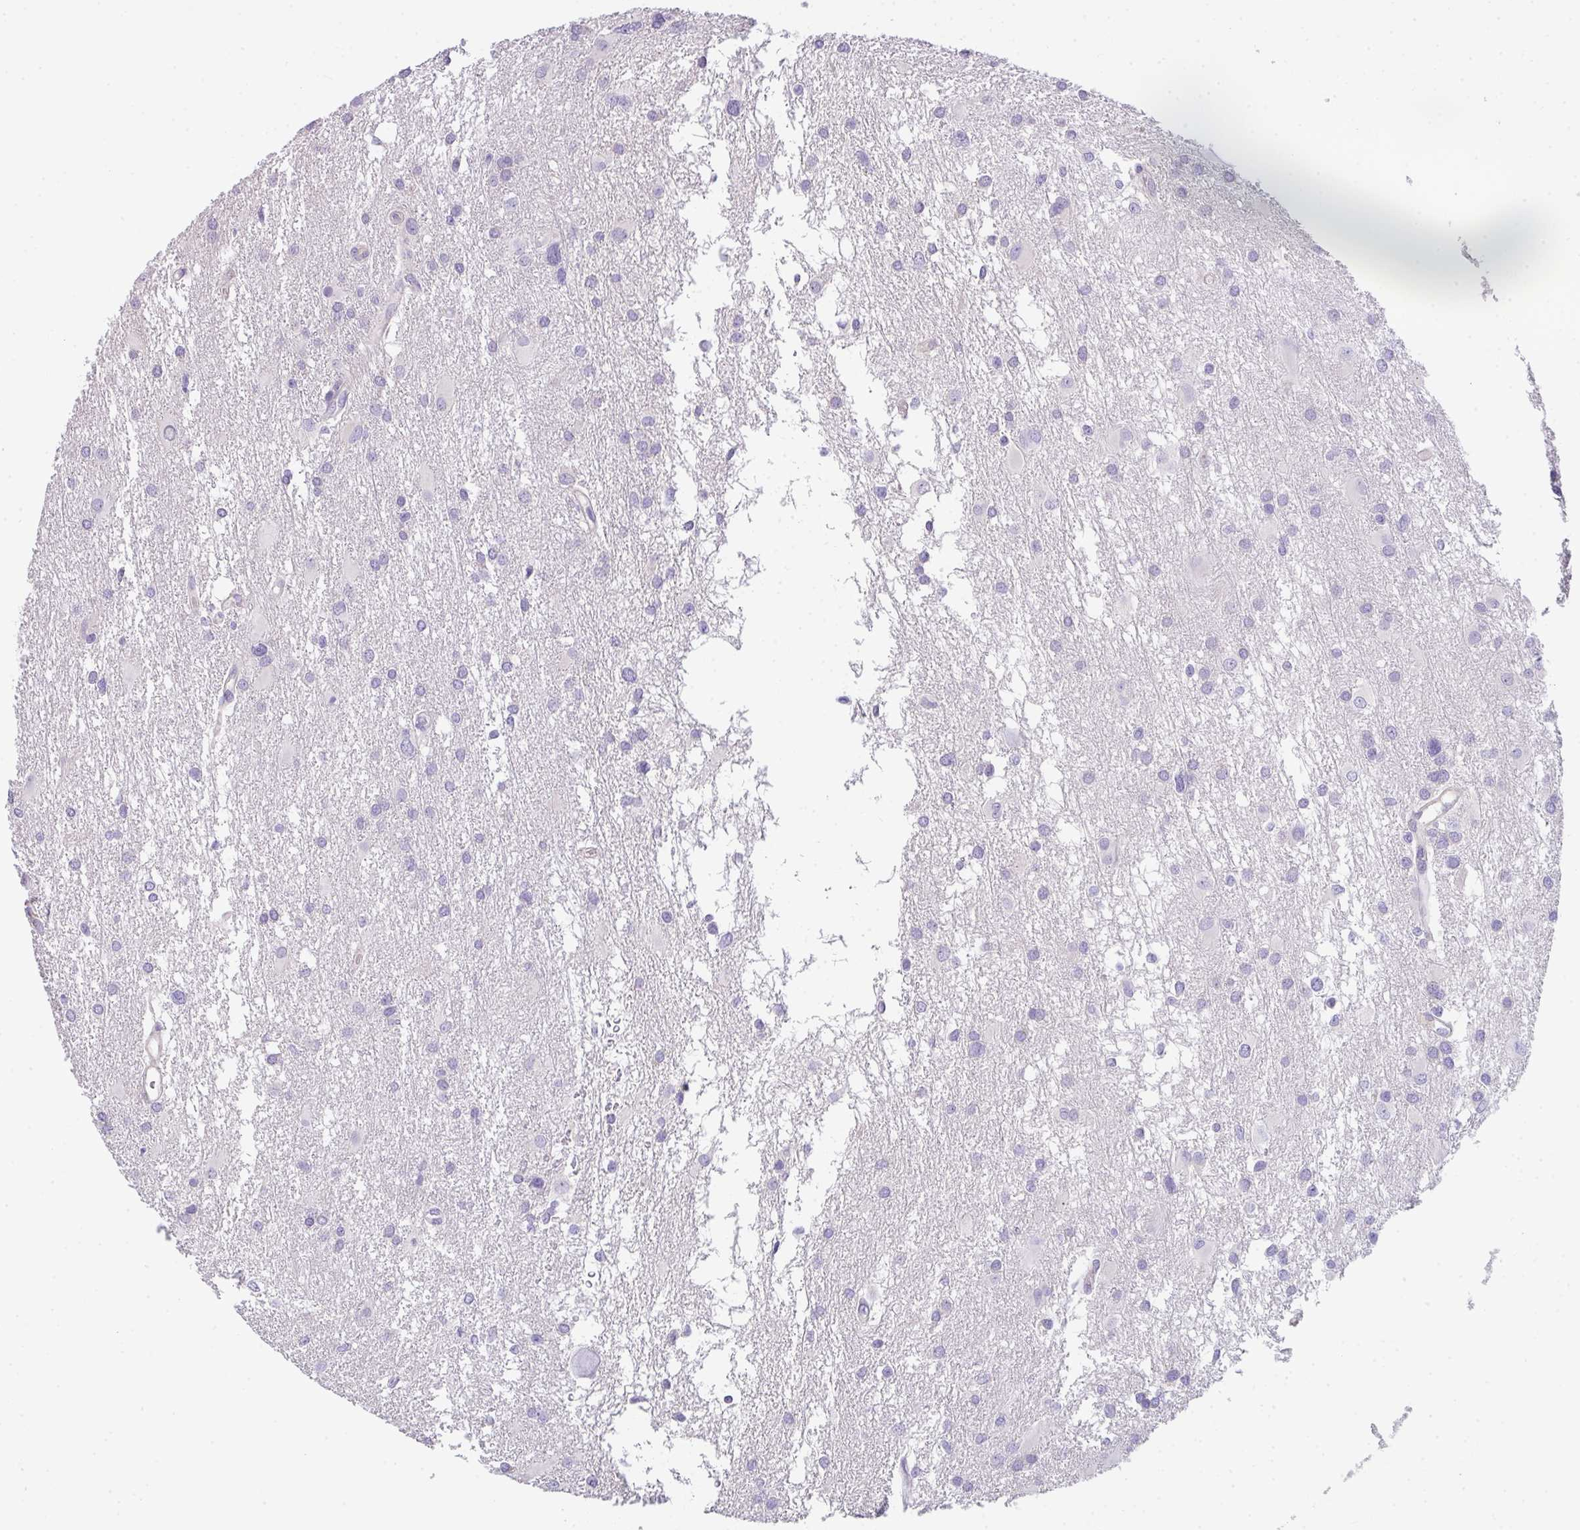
{"staining": {"intensity": "negative", "quantity": "none", "location": "none"}, "tissue": "glioma", "cell_type": "Tumor cells", "image_type": "cancer", "snomed": [{"axis": "morphology", "description": "Glioma, malignant, High grade"}, {"axis": "topography", "description": "Brain"}], "caption": "The histopathology image shows no significant positivity in tumor cells of malignant high-grade glioma.", "gene": "FILIP1", "patient": {"sex": "male", "age": 53}}